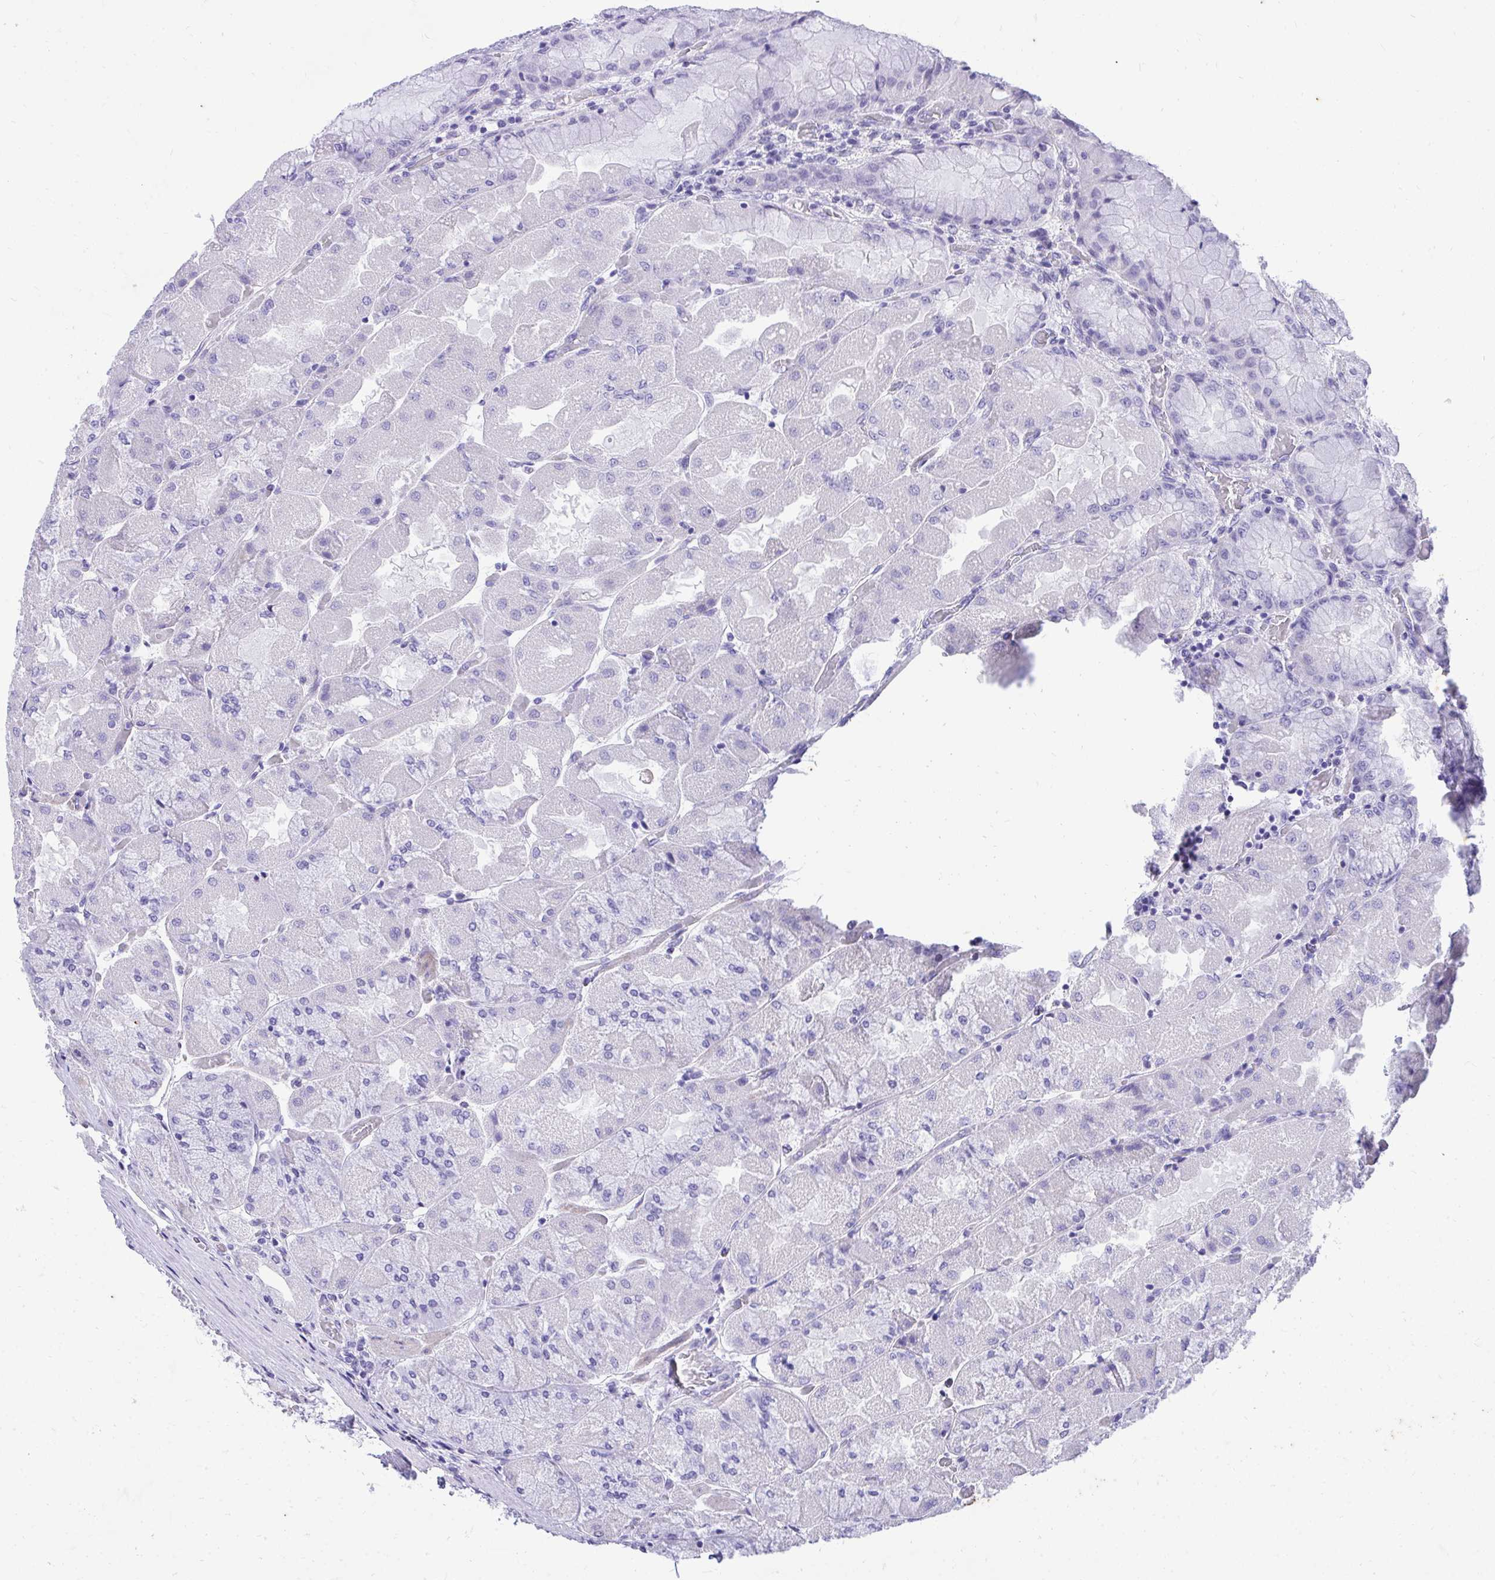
{"staining": {"intensity": "negative", "quantity": "none", "location": "none"}, "tissue": "stomach", "cell_type": "Glandular cells", "image_type": "normal", "snomed": [{"axis": "morphology", "description": "Normal tissue, NOS"}, {"axis": "topography", "description": "Stomach"}], "caption": "IHC micrograph of normal stomach: stomach stained with DAB (3,3'-diaminobenzidine) displays no significant protein positivity in glandular cells.", "gene": "KLK1", "patient": {"sex": "female", "age": 61}}